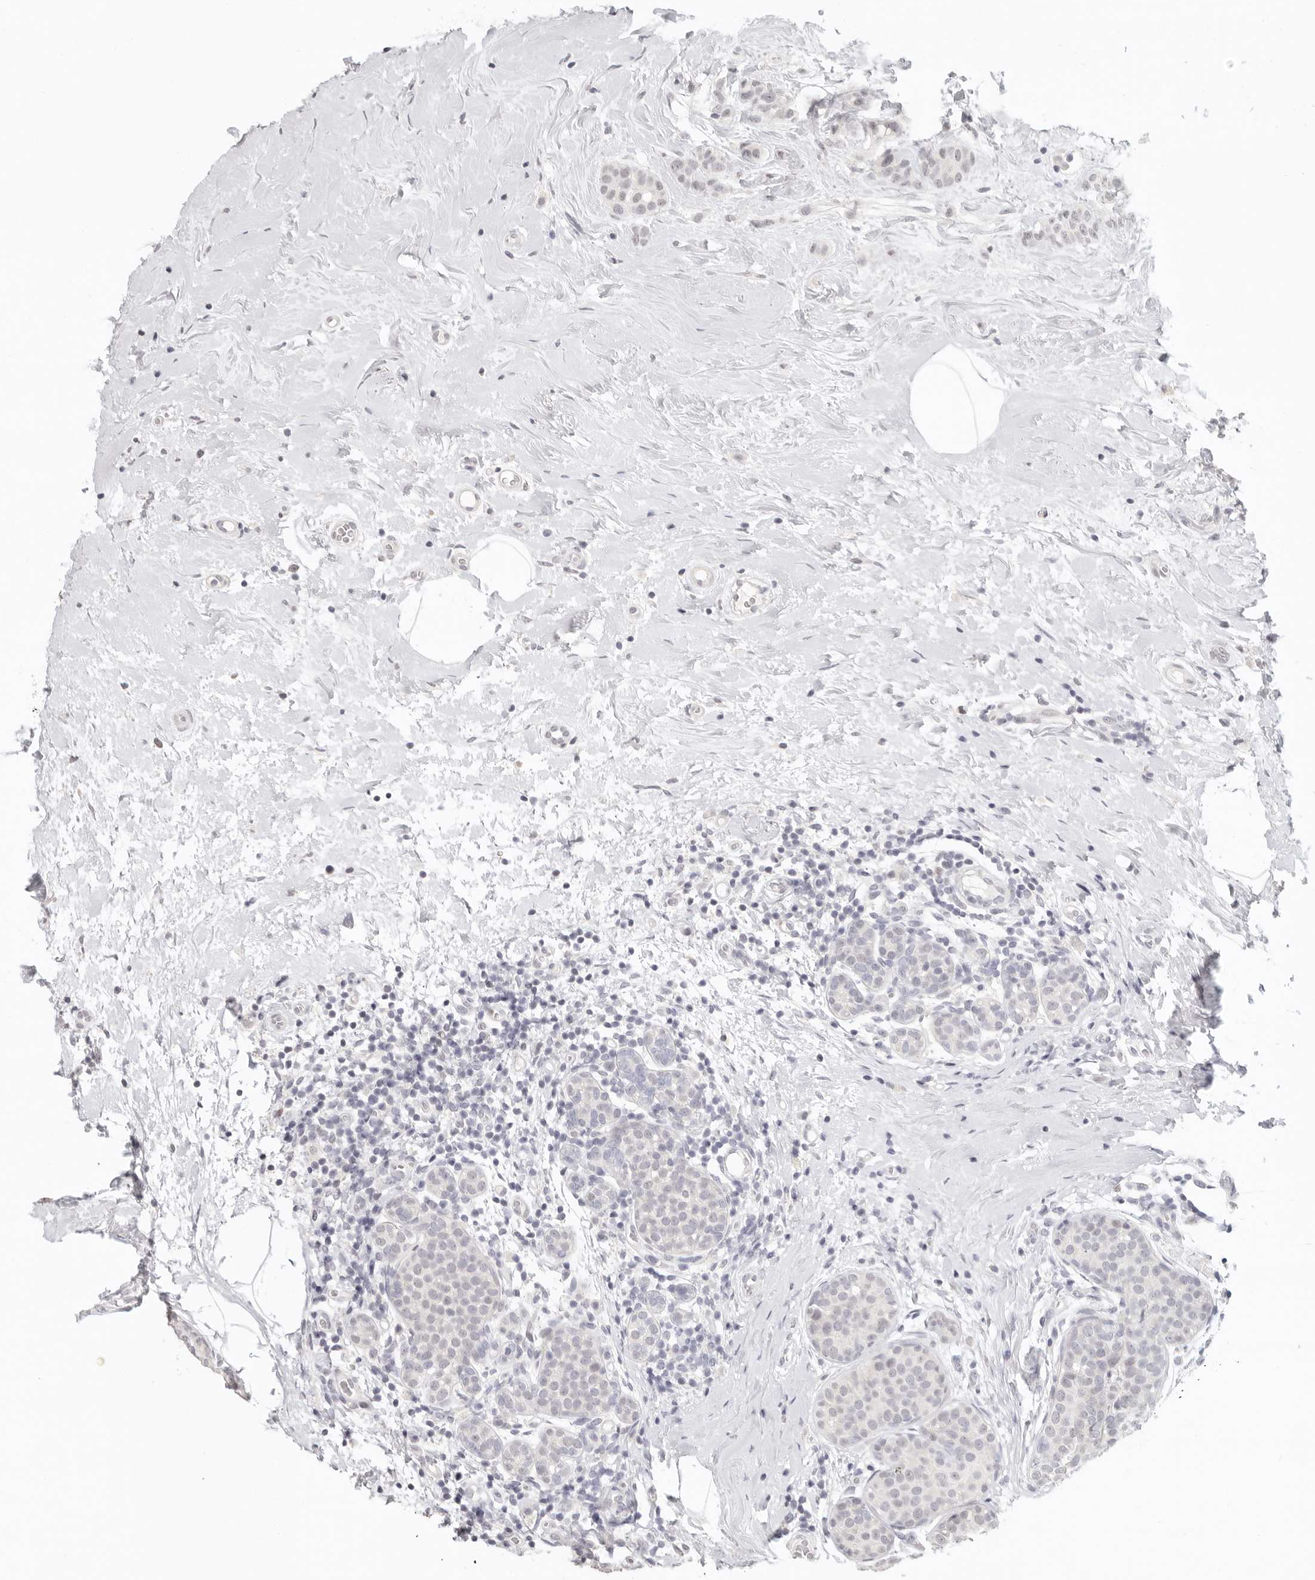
{"staining": {"intensity": "negative", "quantity": "none", "location": "none"}, "tissue": "breast cancer", "cell_type": "Tumor cells", "image_type": "cancer", "snomed": [{"axis": "morphology", "description": "Lobular carcinoma, in situ"}, {"axis": "morphology", "description": "Lobular carcinoma"}, {"axis": "topography", "description": "Breast"}], "caption": "An immunohistochemistry (IHC) photomicrograph of breast cancer is shown. There is no staining in tumor cells of breast cancer. (DAB (3,3'-diaminobenzidine) immunohistochemistry (IHC) with hematoxylin counter stain).", "gene": "GPBP1L1", "patient": {"sex": "female", "age": 41}}